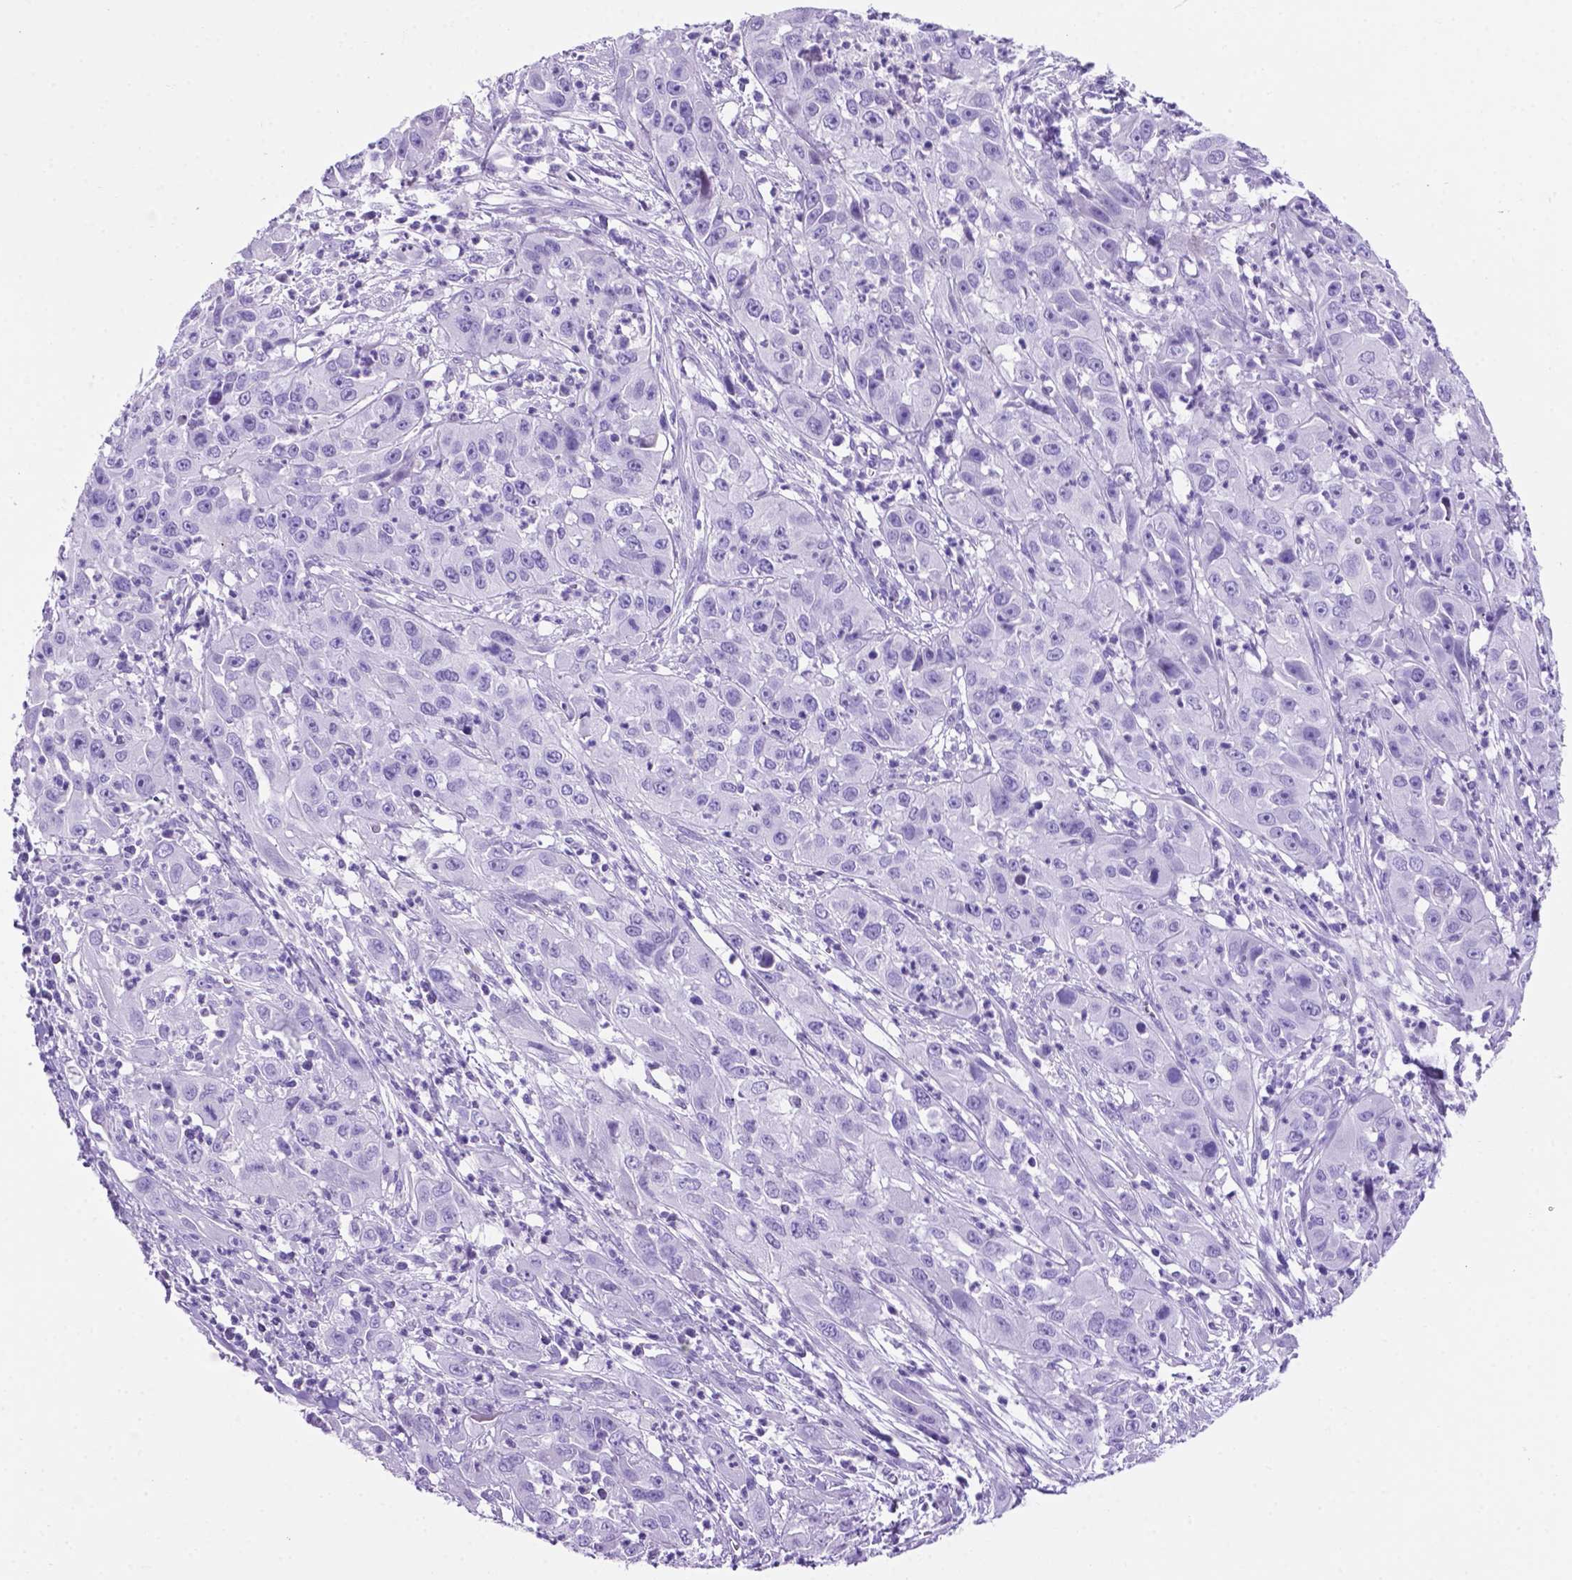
{"staining": {"intensity": "negative", "quantity": "none", "location": "none"}, "tissue": "cervical cancer", "cell_type": "Tumor cells", "image_type": "cancer", "snomed": [{"axis": "morphology", "description": "Squamous cell carcinoma, NOS"}, {"axis": "topography", "description": "Cervix"}], "caption": "Squamous cell carcinoma (cervical) was stained to show a protein in brown. There is no significant staining in tumor cells. The staining is performed using DAB brown chromogen with nuclei counter-stained in using hematoxylin.", "gene": "C17orf107", "patient": {"sex": "female", "age": 32}}